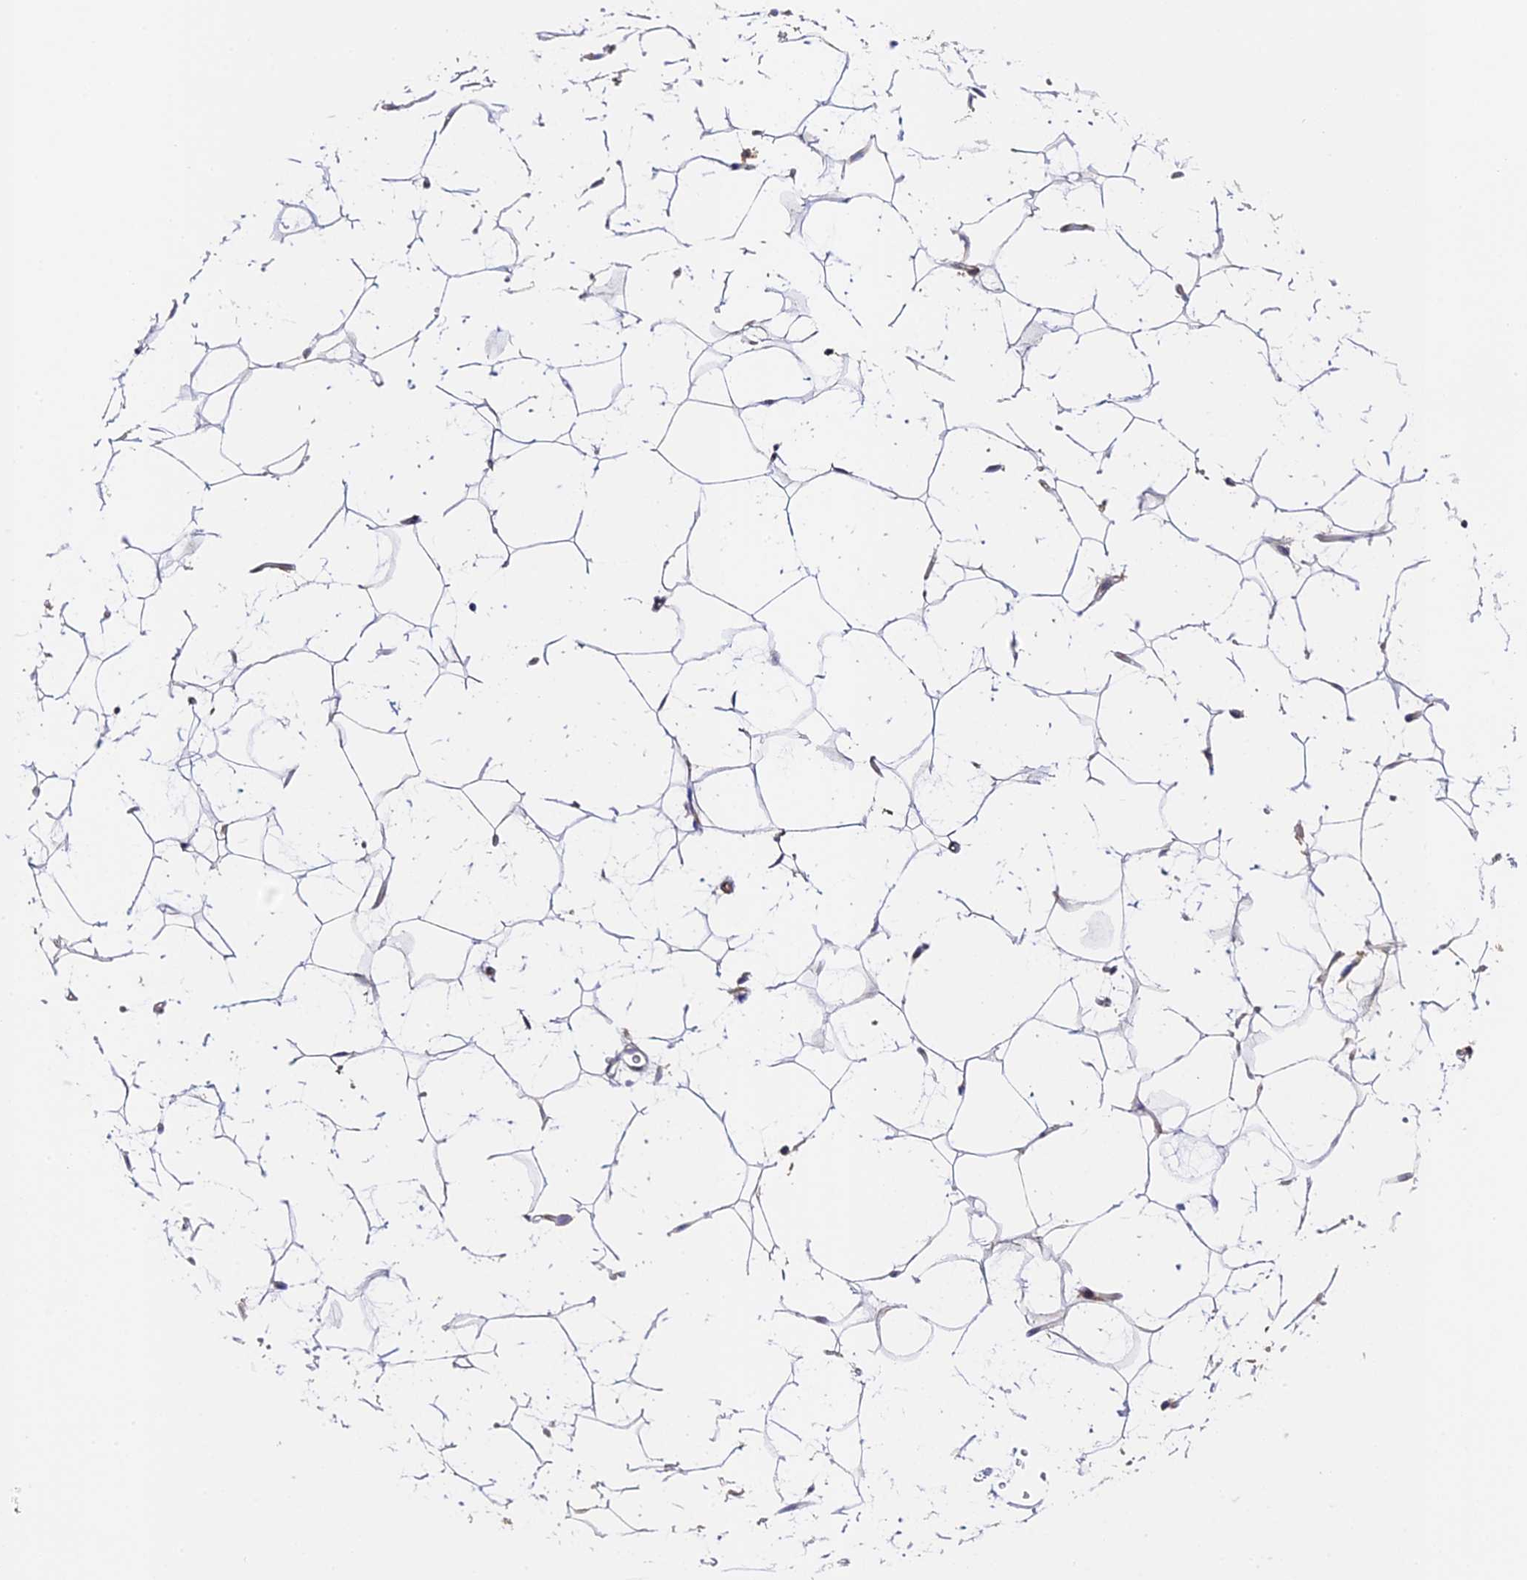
{"staining": {"intensity": "negative", "quantity": "none", "location": "none"}, "tissue": "adipose tissue", "cell_type": "Adipocytes", "image_type": "normal", "snomed": [{"axis": "morphology", "description": "Normal tissue, NOS"}, {"axis": "topography", "description": "Breast"}], "caption": "Adipose tissue stained for a protein using IHC reveals no positivity adipocytes.", "gene": "SLC11A1", "patient": {"sex": "female", "age": 26}}